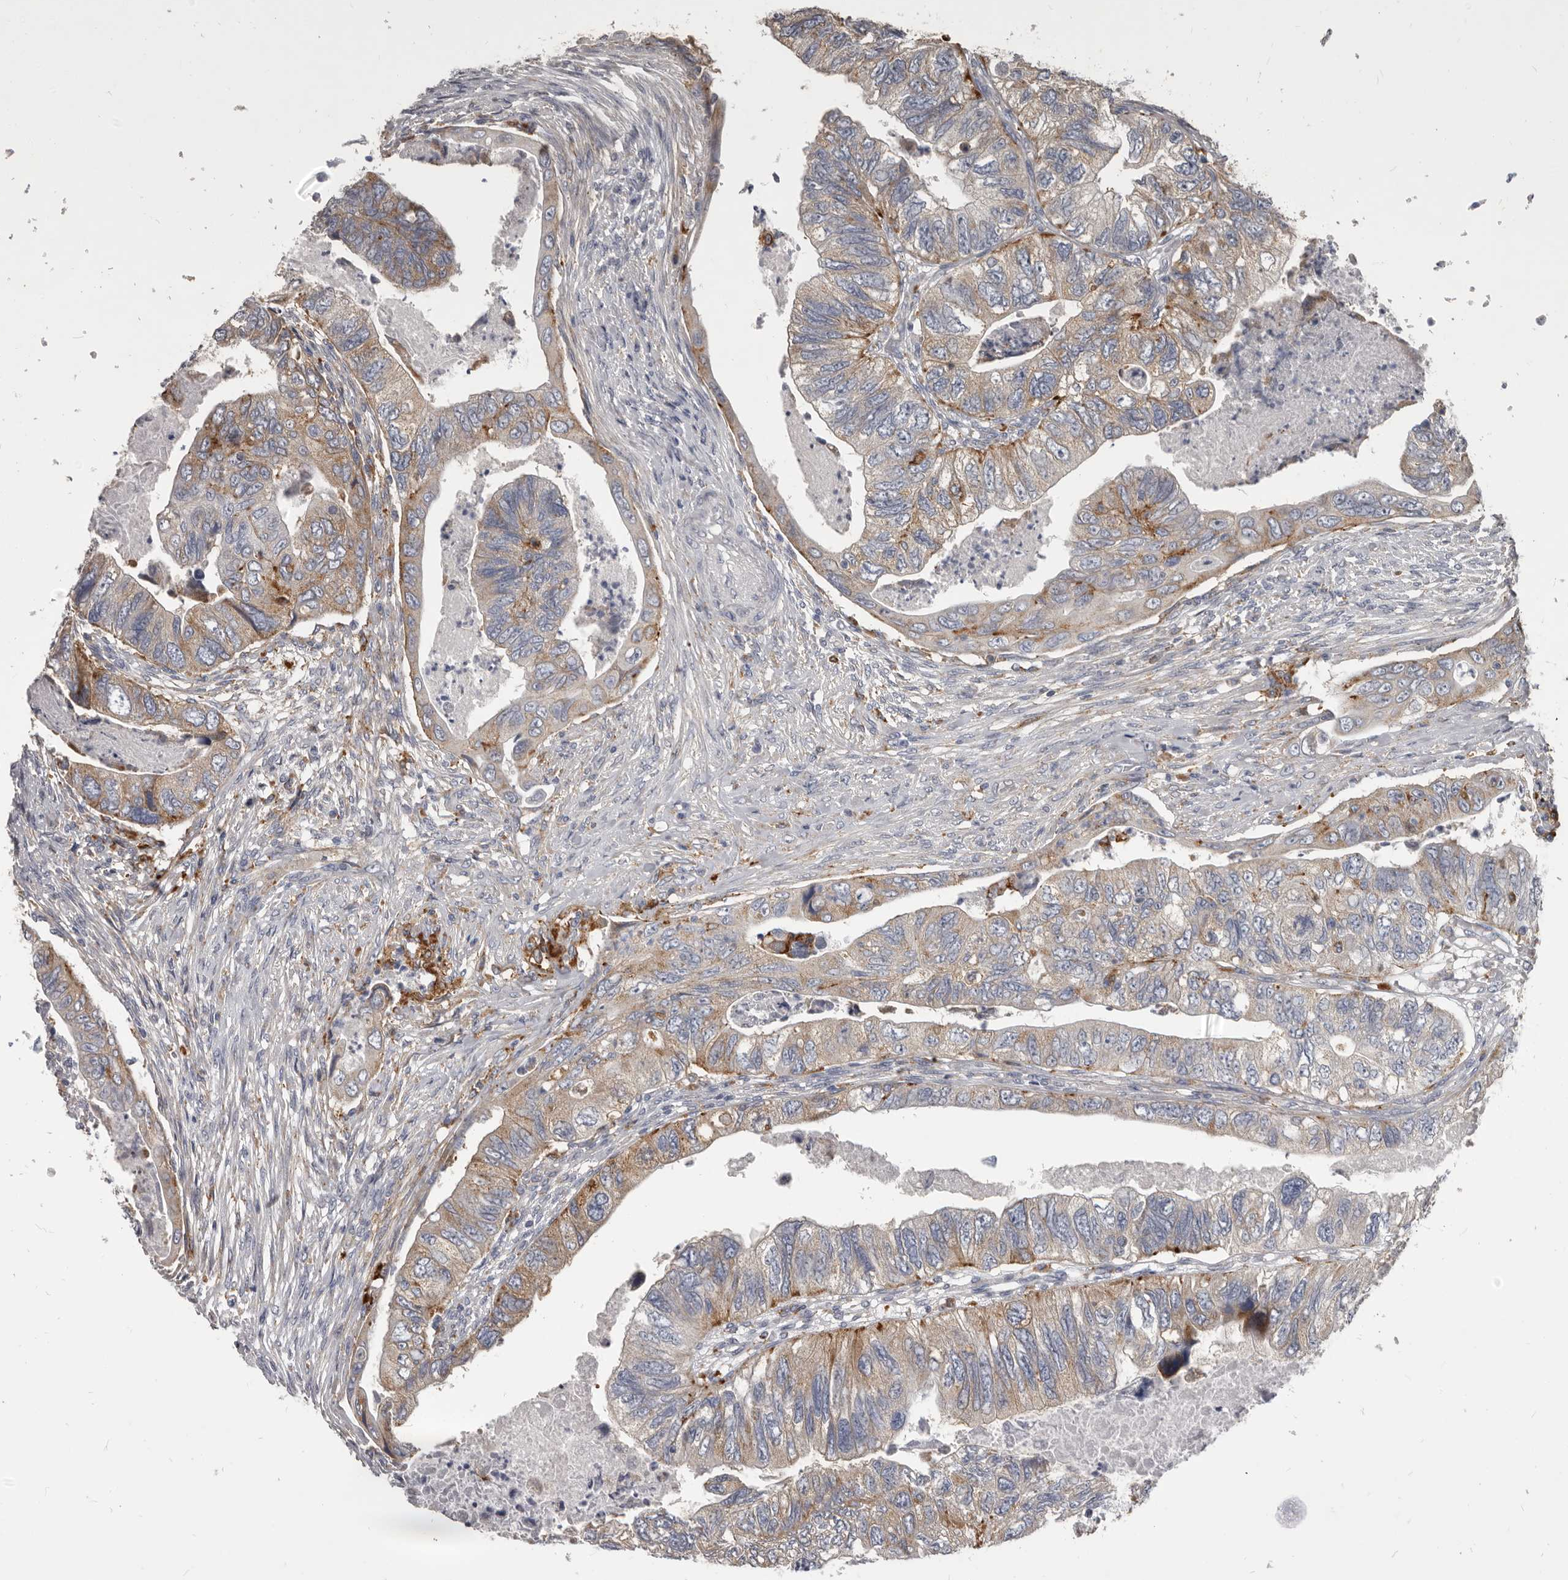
{"staining": {"intensity": "moderate", "quantity": "25%-75%", "location": "cytoplasmic/membranous"}, "tissue": "colorectal cancer", "cell_type": "Tumor cells", "image_type": "cancer", "snomed": [{"axis": "morphology", "description": "Adenocarcinoma, NOS"}, {"axis": "topography", "description": "Rectum"}], "caption": "Immunohistochemical staining of colorectal adenocarcinoma shows medium levels of moderate cytoplasmic/membranous positivity in about 25%-75% of tumor cells.", "gene": "PI4K2A", "patient": {"sex": "male", "age": 63}}